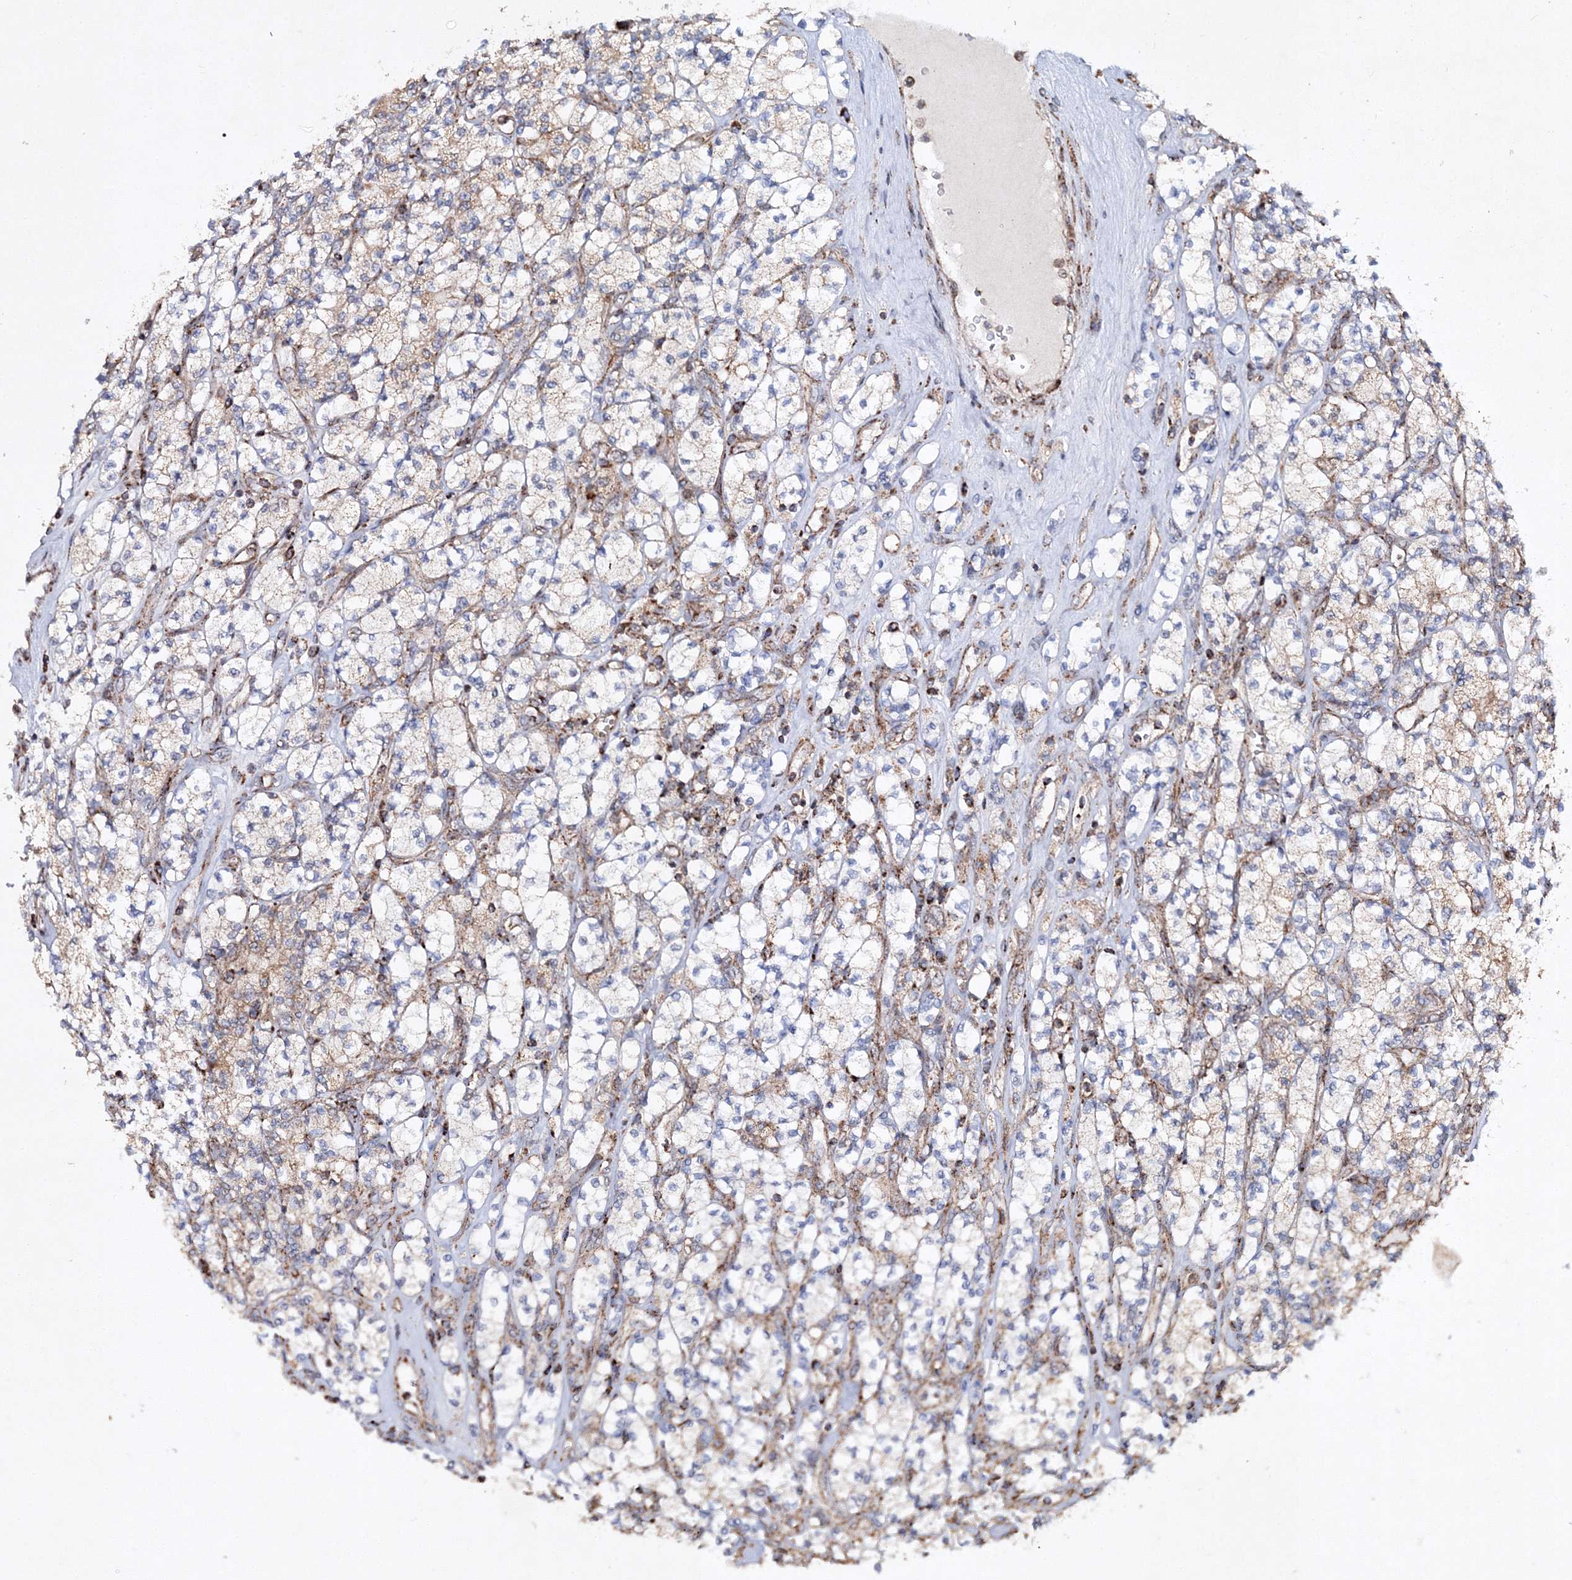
{"staining": {"intensity": "weak", "quantity": "25%-75%", "location": "cytoplasmic/membranous"}, "tissue": "renal cancer", "cell_type": "Tumor cells", "image_type": "cancer", "snomed": [{"axis": "morphology", "description": "Adenocarcinoma, NOS"}, {"axis": "topography", "description": "Kidney"}], "caption": "Adenocarcinoma (renal) was stained to show a protein in brown. There is low levels of weak cytoplasmic/membranous expression in approximately 25%-75% of tumor cells. (brown staining indicates protein expression, while blue staining denotes nuclei).", "gene": "SCRN3", "patient": {"sex": "male", "age": 77}}